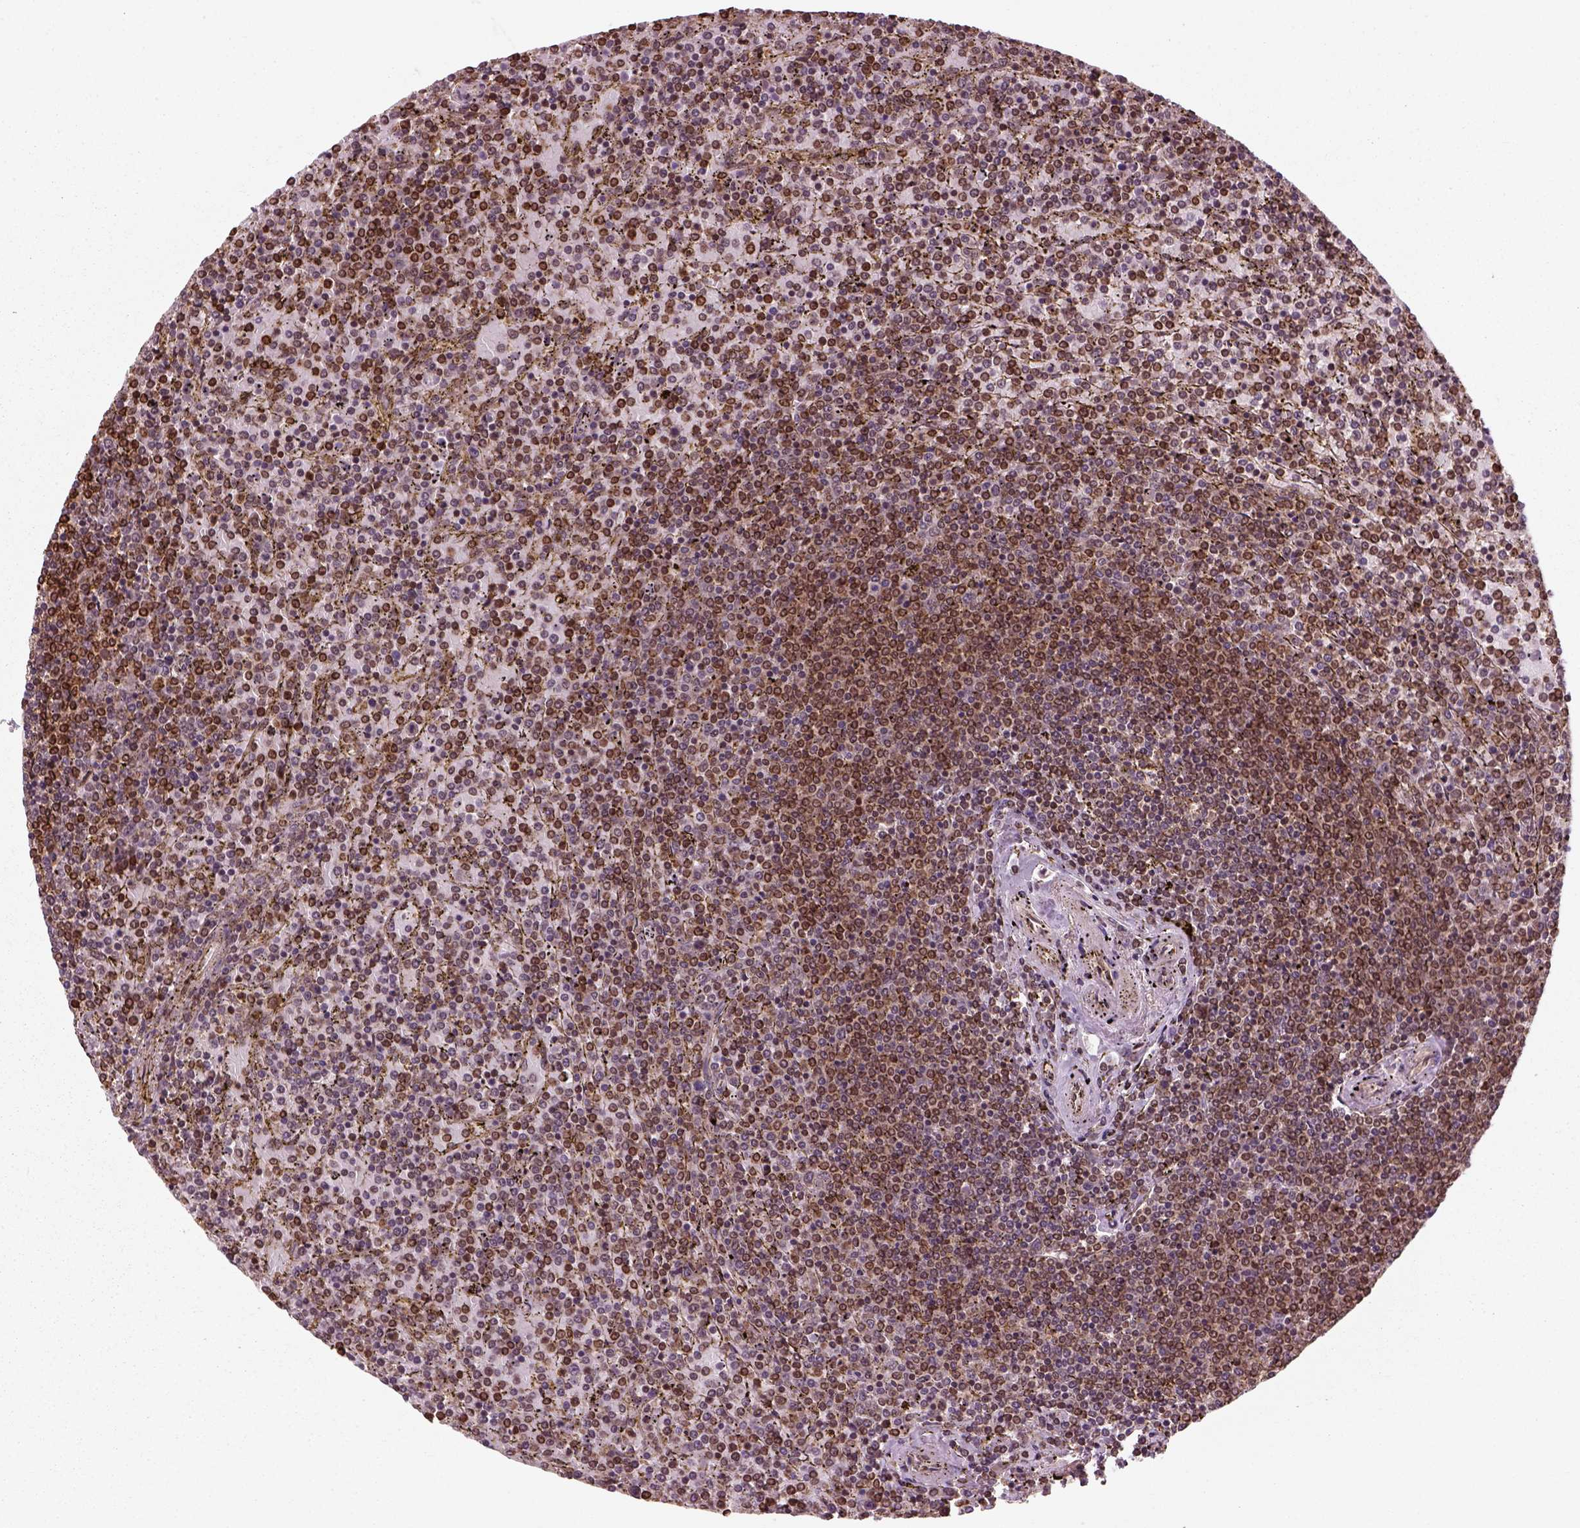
{"staining": {"intensity": "strong", "quantity": "25%-75%", "location": "nuclear"}, "tissue": "lymphoma", "cell_type": "Tumor cells", "image_type": "cancer", "snomed": [{"axis": "morphology", "description": "Malignant lymphoma, non-Hodgkin's type, Low grade"}, {"axis": "topography", "description": "Spleen"}], "caption": "Malignant lymphoma, non-Hodgkin's type (low-grade) was stained to show a protein in brown. There is high levels of strong nuclear staining in about 25%-75% of tumor cells.", "gene": "NUDT9", "patient": {"sex": "female", "age": 77}}